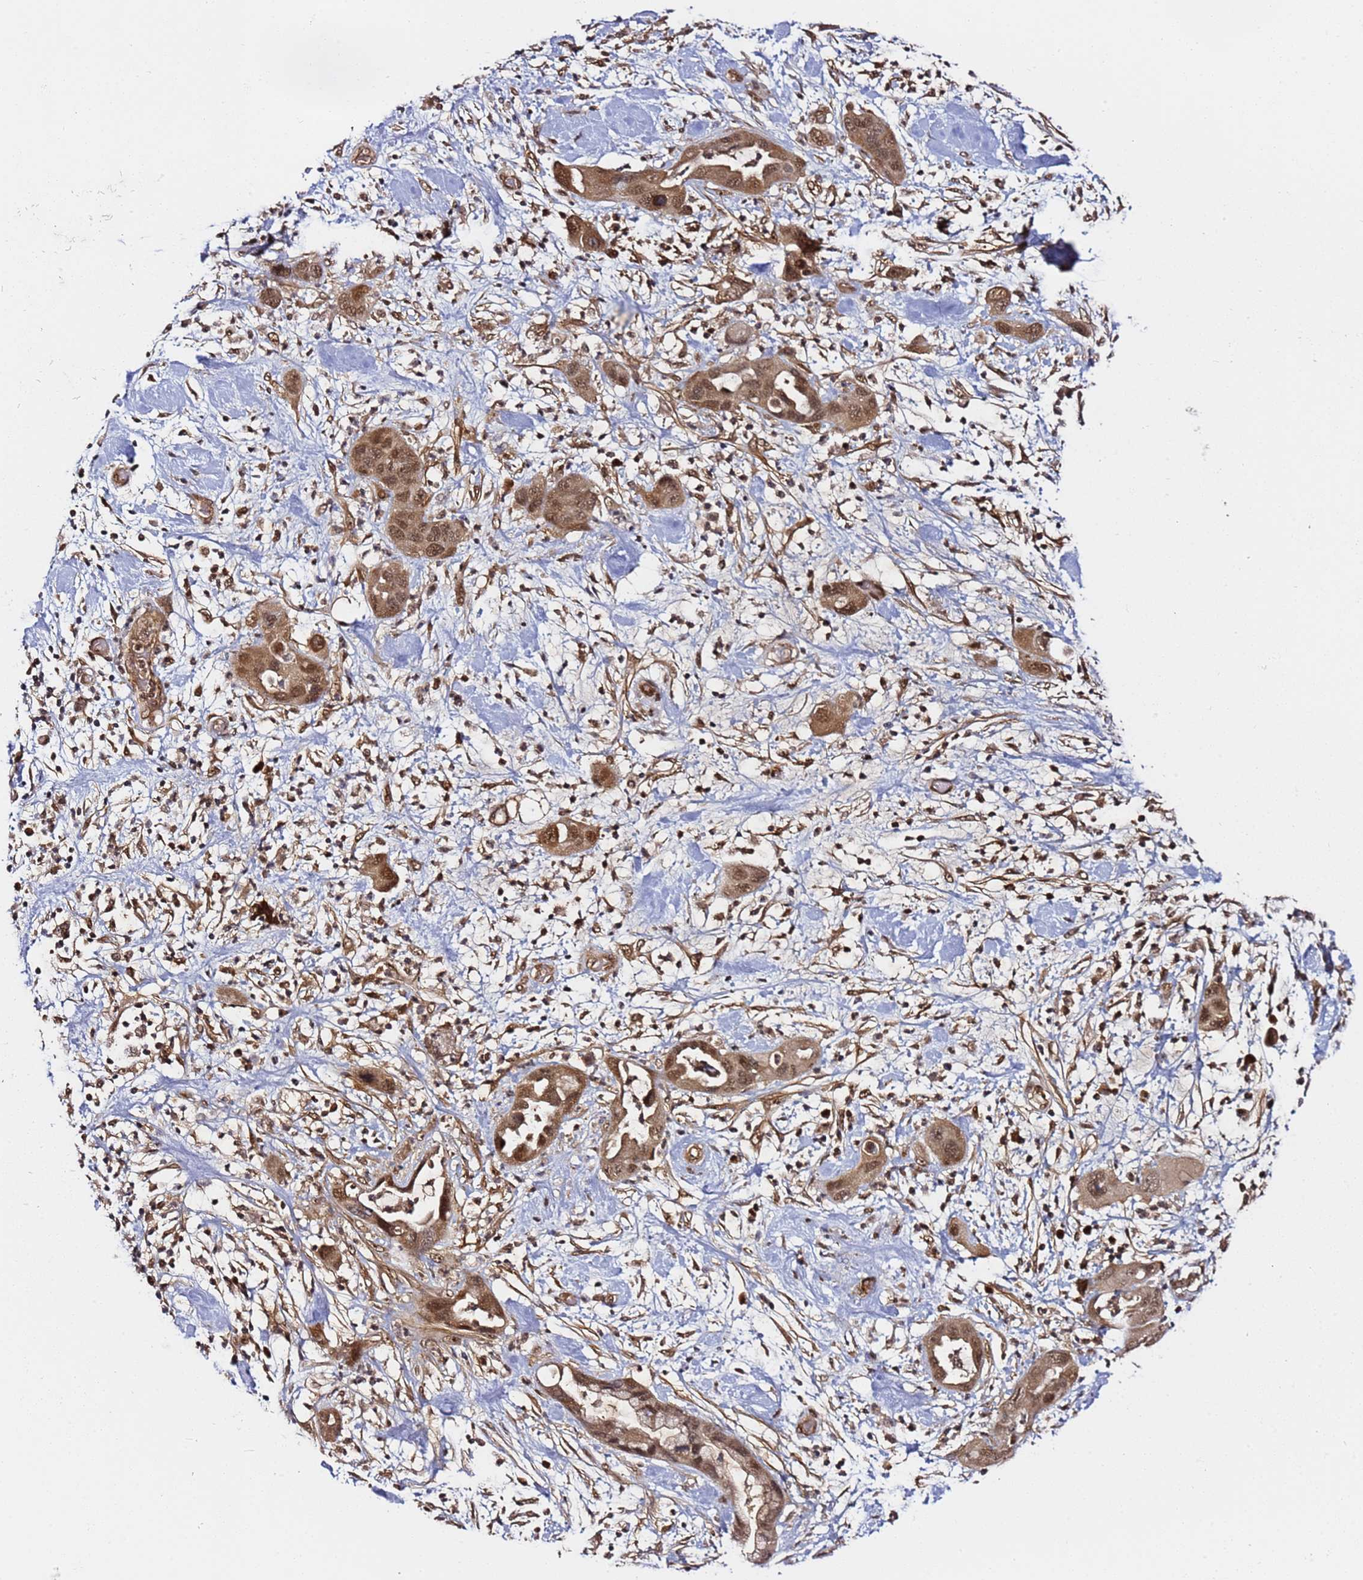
{"staining": {"intensity": "moderate", "quantity": ">75%", "location": "cytoplasmic/membranous,nuclear"}, "tissue": "pancreatic cancer", "cell_type": "Tumor cells", "image_type": "cancer", "snomed": [{"axis": "morphology", "description": "Adenocarcinoma, NOS"}, {"axis": "topography", "description": "Pancreas"}], "caption": "Moderate cytoplasmic/membranous and nuclear positivity is appreciated in approximately >75% of tumor cells in pancreatic cancer (adenocarcinoma).", "gene": "RGS18", "patient": {"sex": "female", "age": 71}}